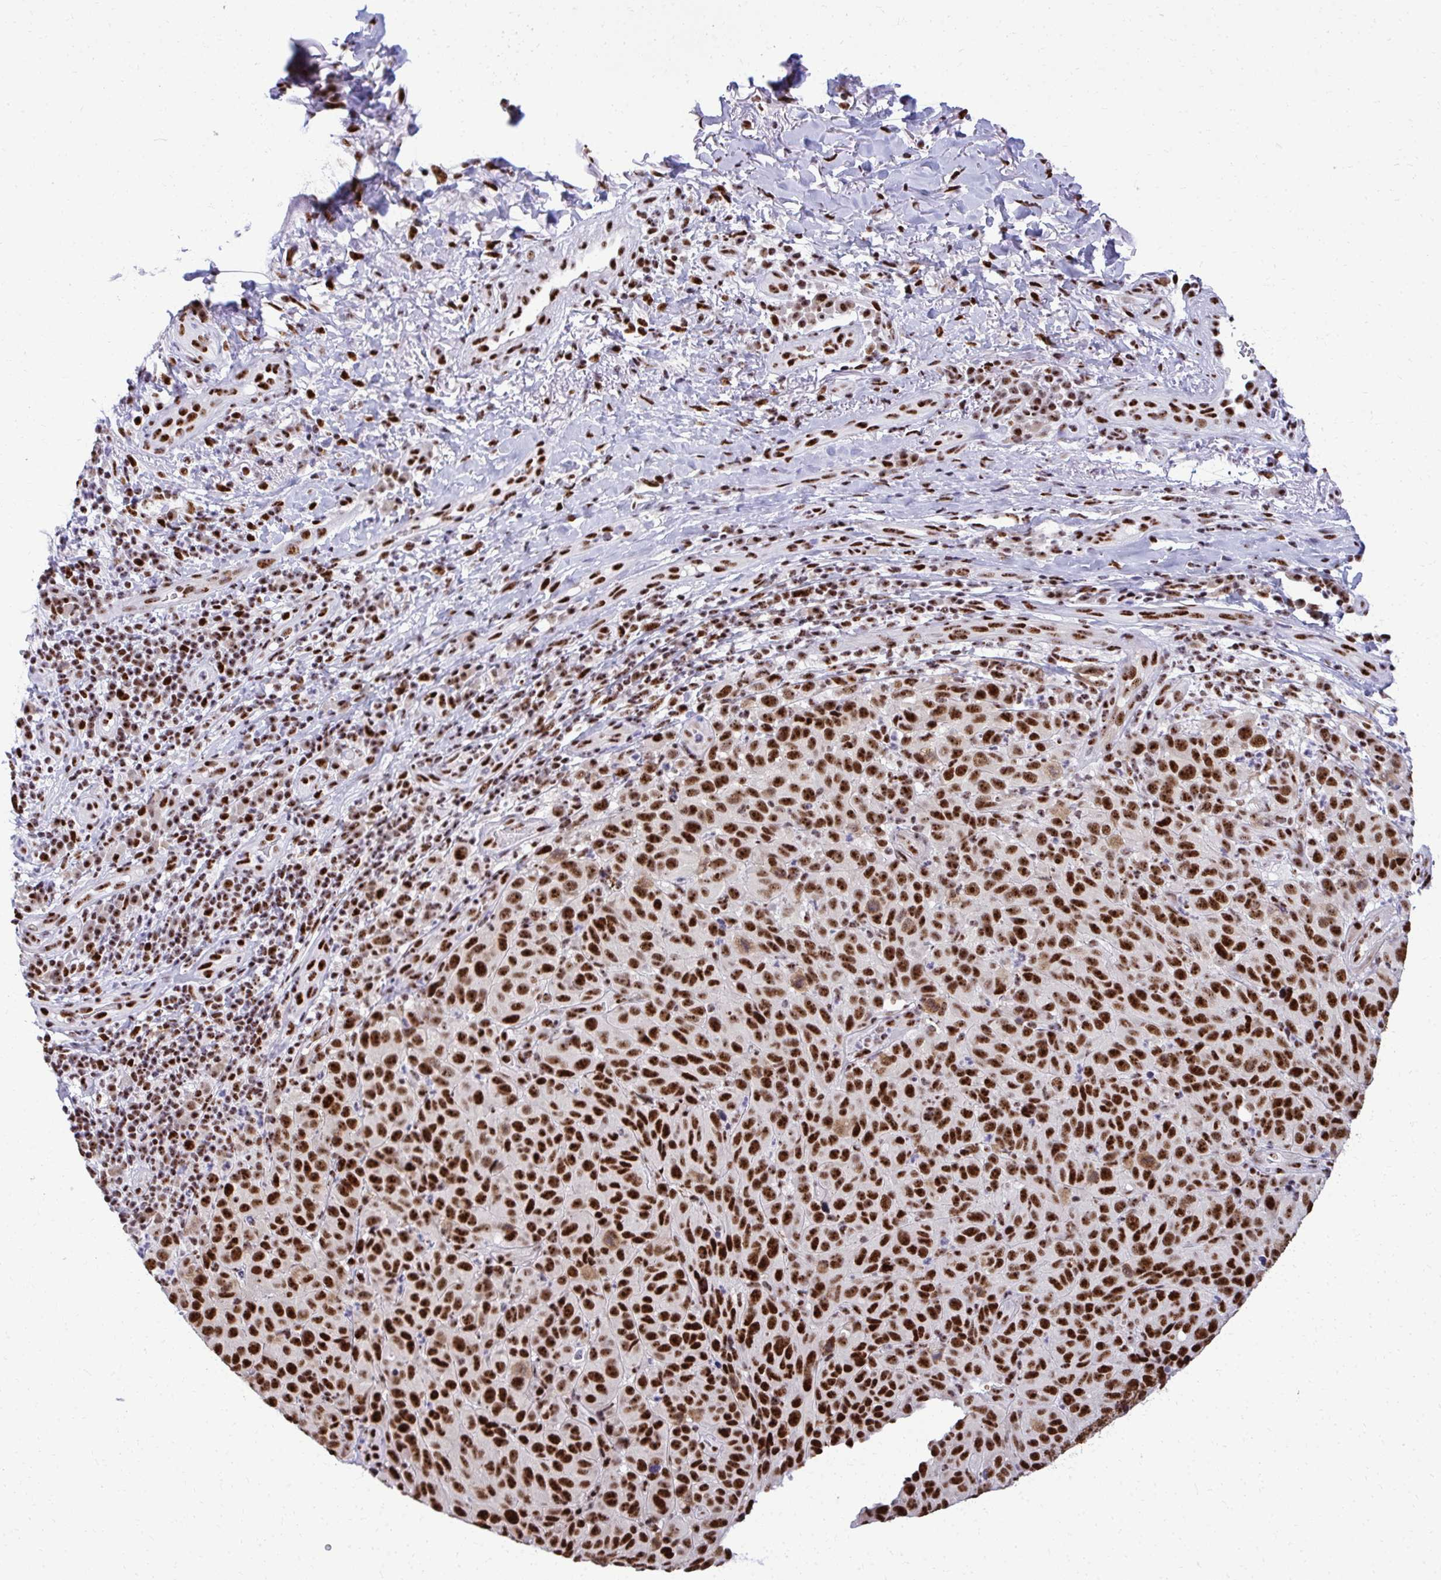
{"staining": {"intensity": "strong", "quantity": ">75%", "location": "nuclear"}, "tissue": "melanoma", "cell_type": "Tumor cells", "image_type": "cancer", "snomed": [{"axis": "morphology", "description": "Malignant melanoma, NOS"}, {"axis": "topography", "description": "Skin"}], "caption": "This micrograph reveals immunohistochemistry (IHC) staining of human malignant melanoma, with high strong nuclear staining in approximately >75% of tumor cells.", "gene": "PELP1", "patient": {"sex": "male", "age": 85}}